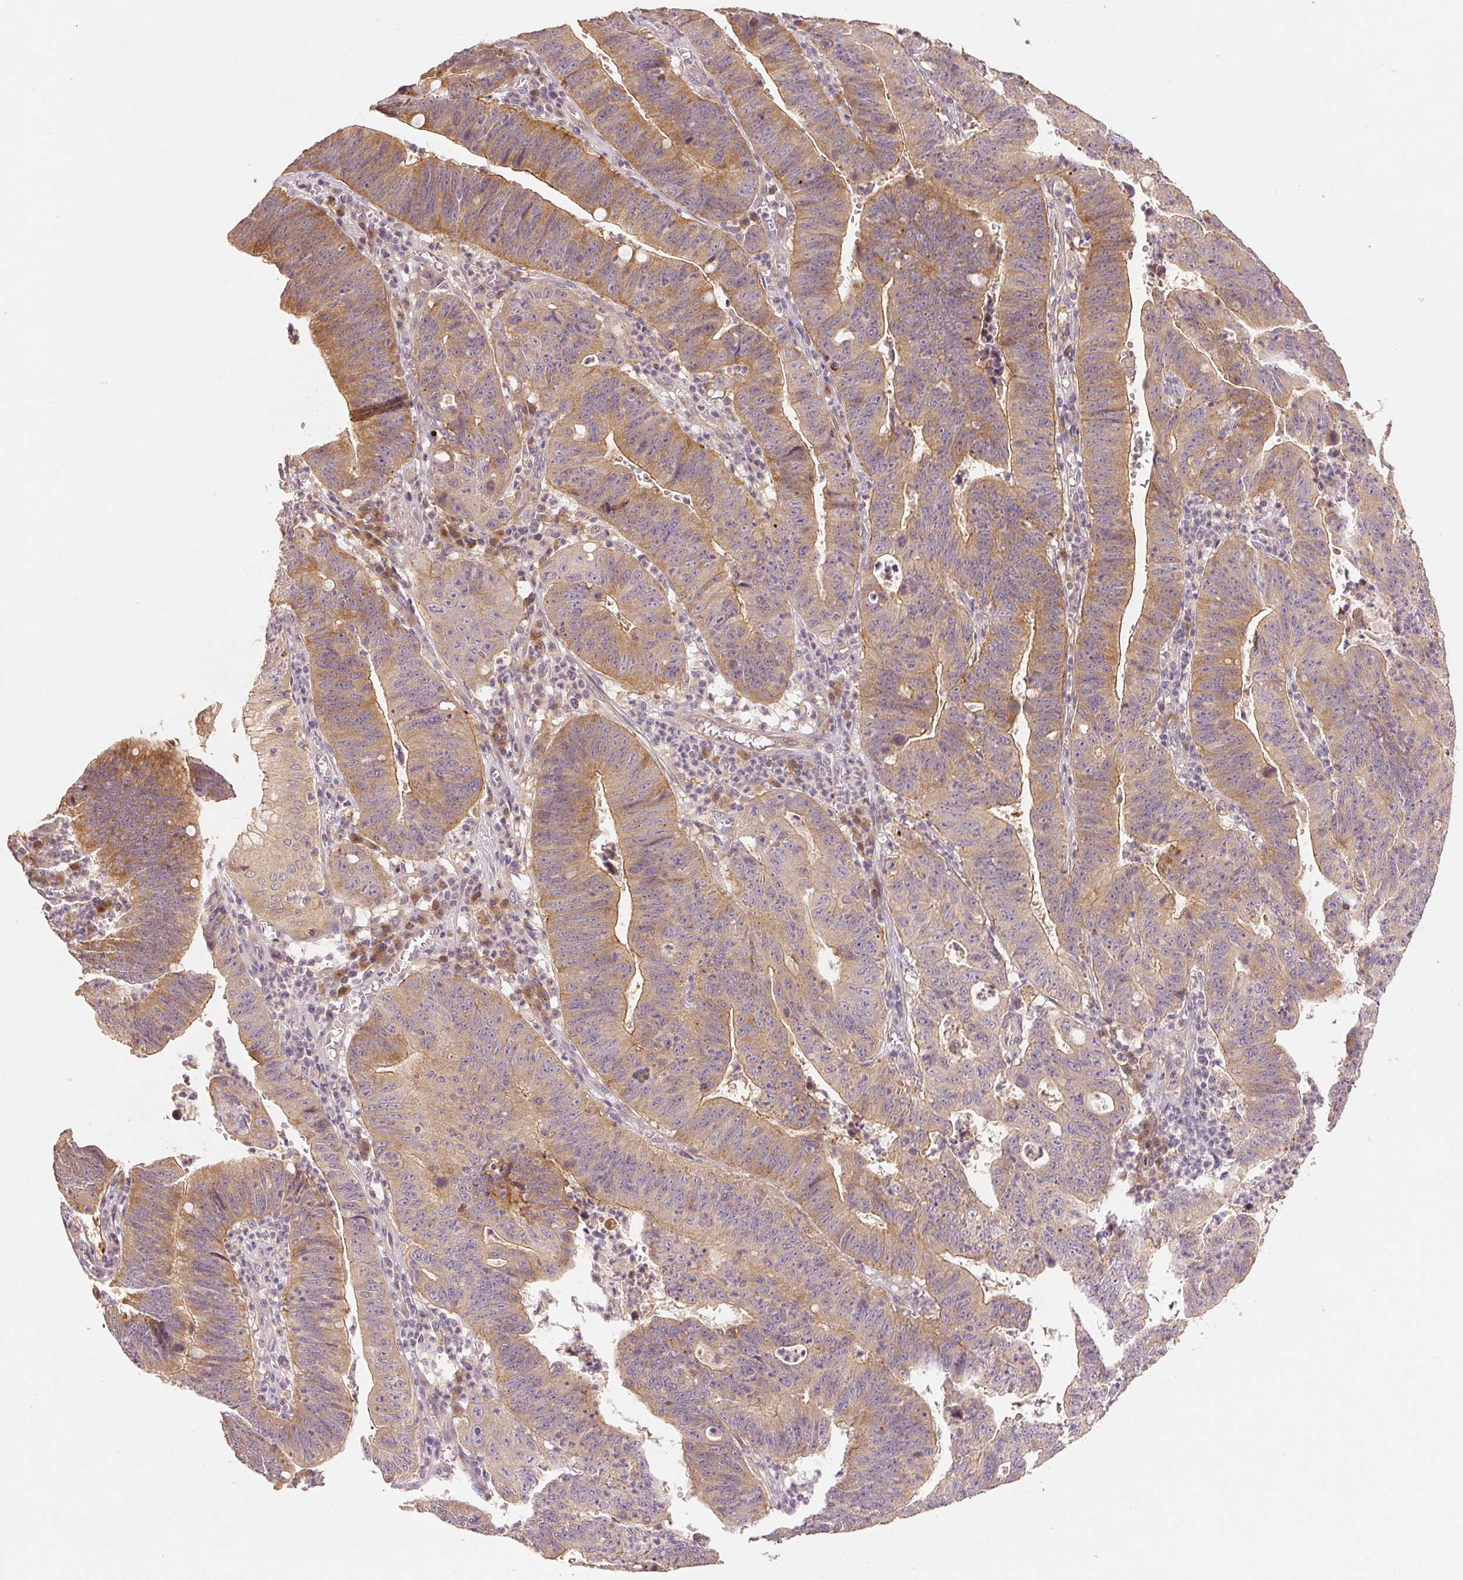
{"staining": {"intensity": "moderate", "quantity": ">75%", "location": "cytoplasmic/membranous"}, "tissue": "stomach cancer", "cell_type": "Tumor cells", "image_type": "cancer", "snomed": [{"axis": "morphology", "description": "Adenocarcinoma, NOS"}, {"axis": "topography", "description": "Stomach"}], "caption": "Stomach cancer (adenocarcinoma) stained with a protein marker demonstrates moderate staining in tumor cells.", "gene": "YIF1B", "patient": {"sex": "male", "age": 59}}